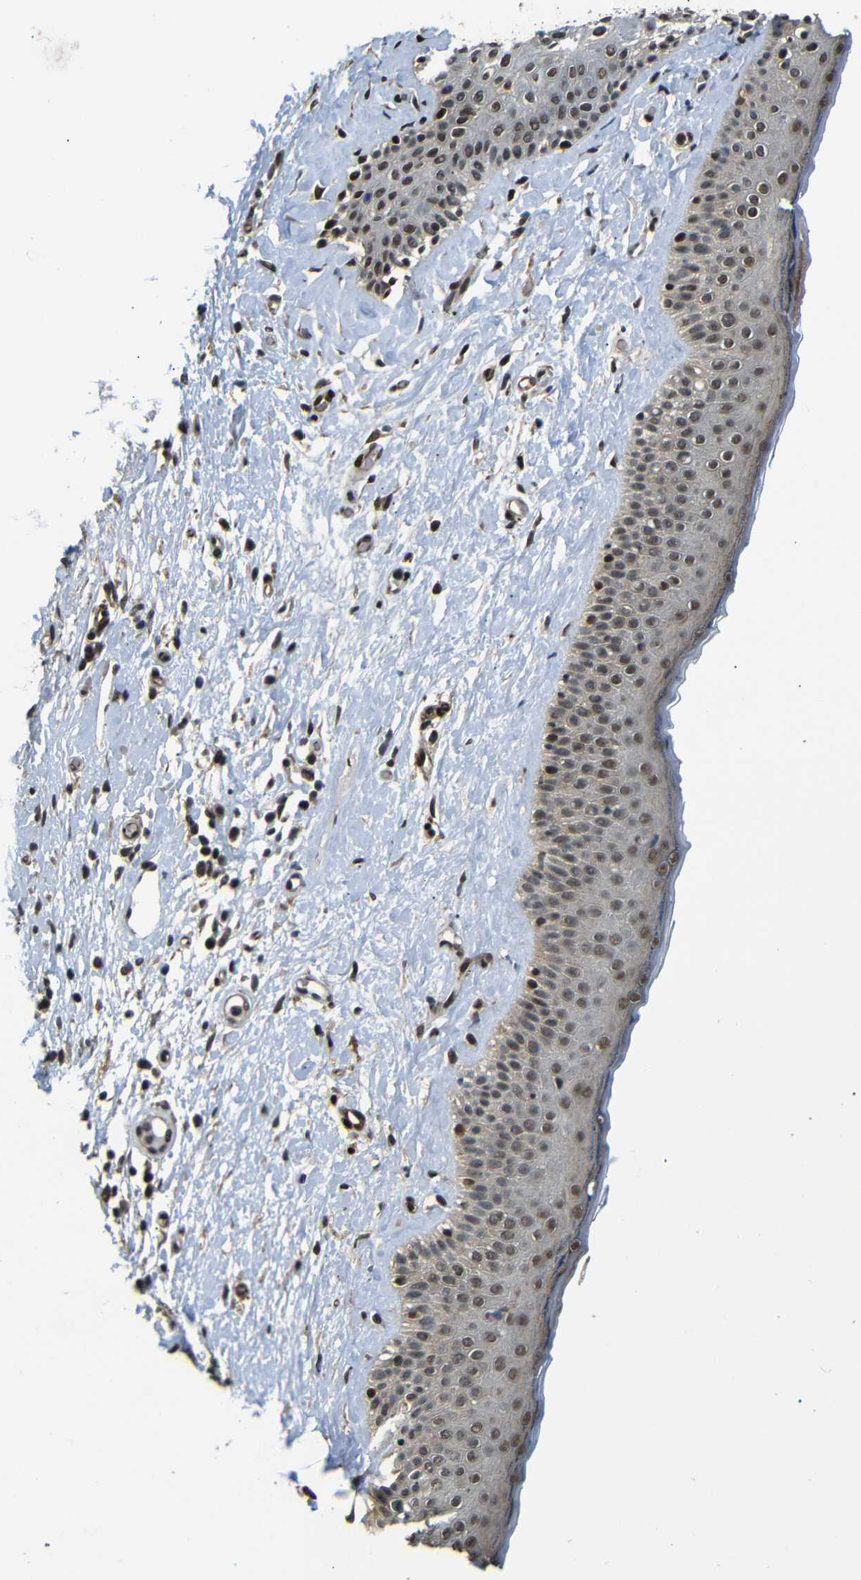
{"staining": {"intensity": "moderate", "quantity": ">75%", "location": "nuclear"}, "tissue": "skin cancer", "cell_type": "Tumor cells", "image_type": "cancer", "snomed": [{"axis": "morphology", "description": "Basal cell carcinoma"}, {"axis": "topography", "description": "Skin"}], "caption": "Tumor cells show medium levels of moderate nuclear expression in approximately >75% of cells in human skin cancer.", "gene": "TBX2", "patient": {"sex": "female", "age": 84}}